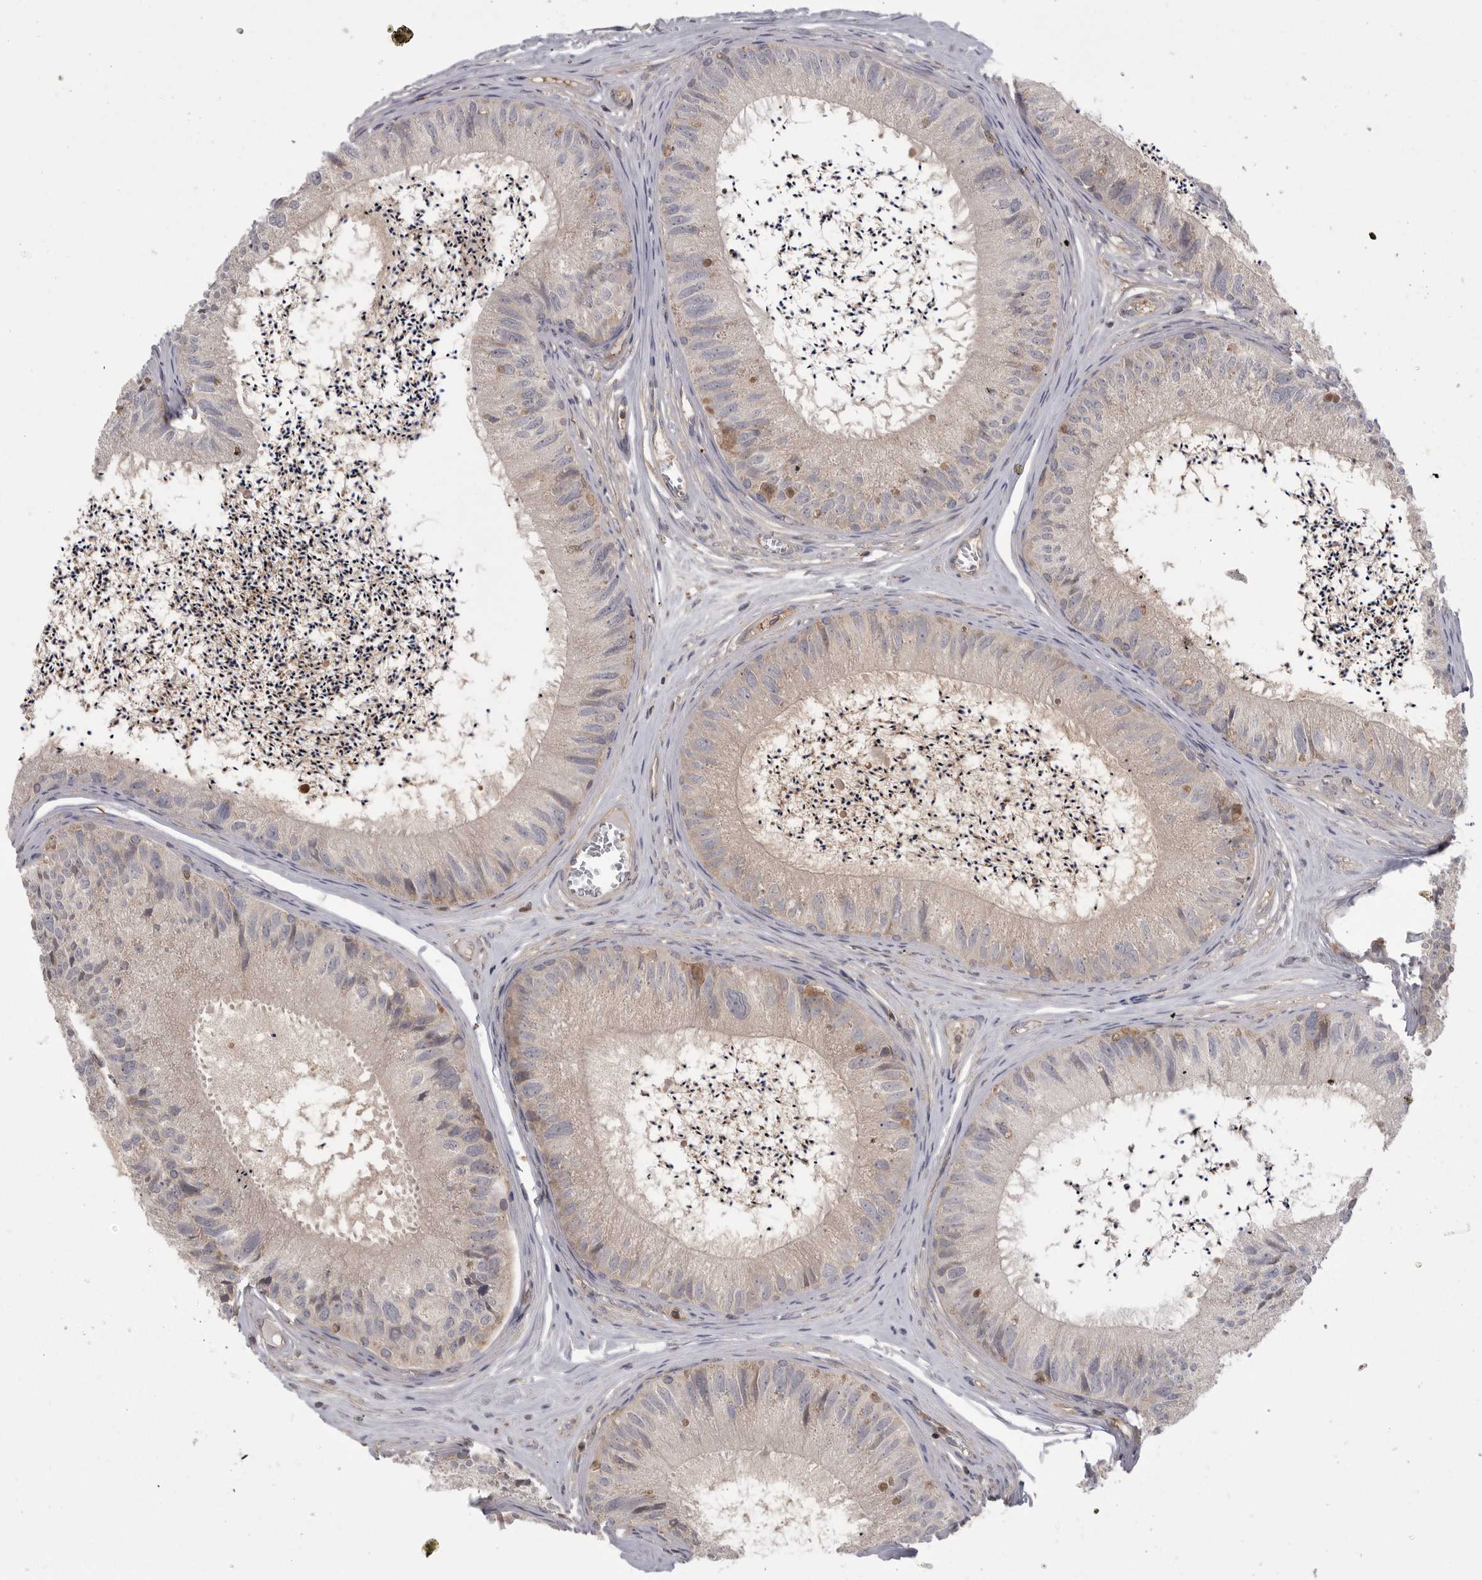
{"staining": {"intensity": "negative", "quantity": "none", "location": "none"}, "tissue": "epididymis", "cell_type": "Glandular cells", "image_type": "normal", "snomed": [{"axis": "morphology", "description": "Normal tissue, NOS"}, {"axis": "topography", "description": "Epididymis"}], "caption": "Human epididymis stained for a protein using immunohistochemistry (IHC) shows no expression in glandular cells.", "gene": "TOP2A", "patient": {"sex": "male", "age": 79}}